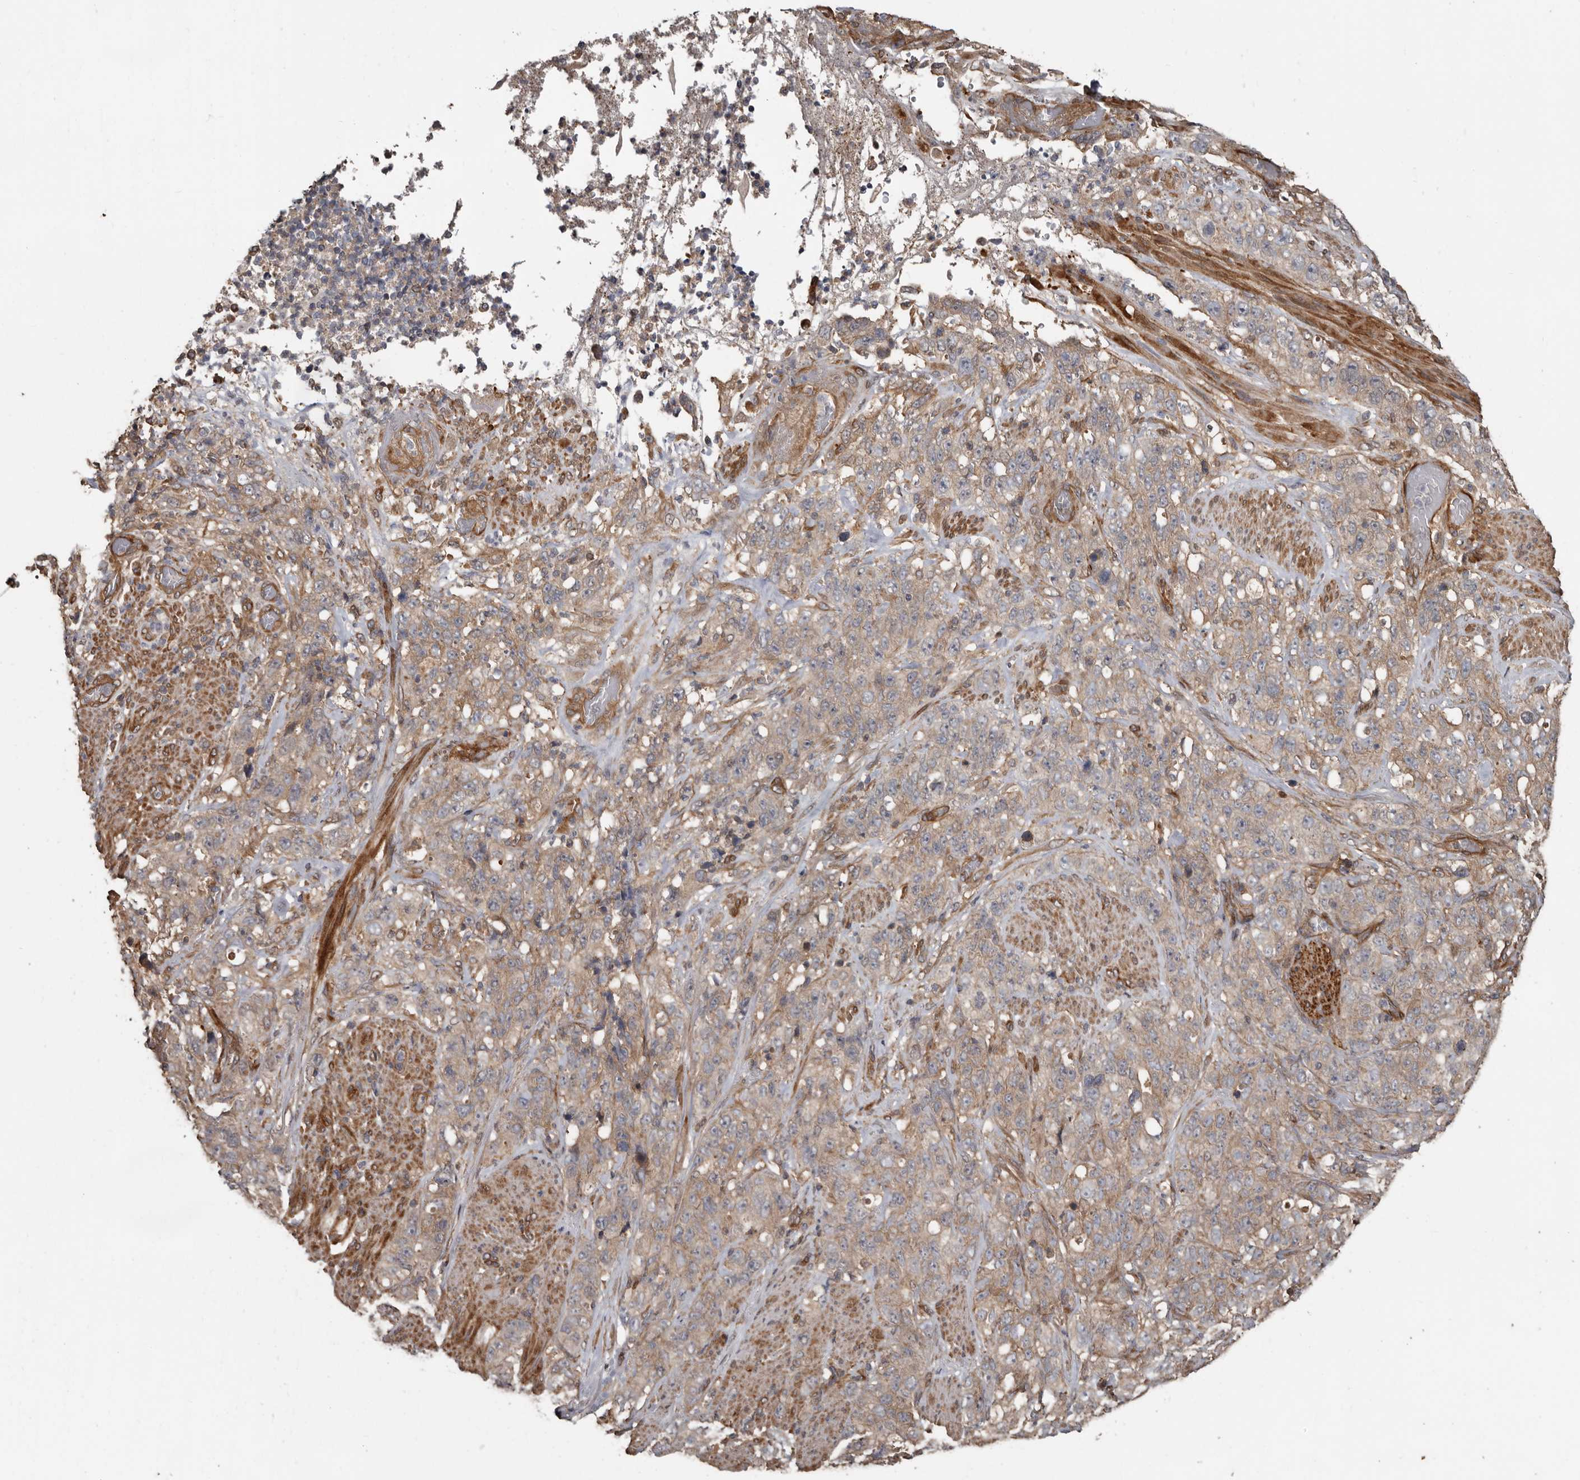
{"staining": {"intensity": "weak", "quantity": ">75%", "location": "cytoplasmic/membranous"}, "tissue": "stomach cancer", "cell_type": "Tumor cells", "image_type": "cancer", "snomed": [{"axis": "morphology", "description": "Adenocarcinoma, NOS"}, {"axis": "topography", "description": "Stomach"}], "caption": "Stomach cancer tissue reveals weak cytoplasmic/membranous staining in approximately >75% of tumor cells The staining is performed using DAB (3,3'-diaminobenzidine) brown chromogen to label protein expression. The nuclei are counter-stained blue using hematoxylin.", "gene": "EXOC3L1", "patient": {"sex": "male", "age": 48}}